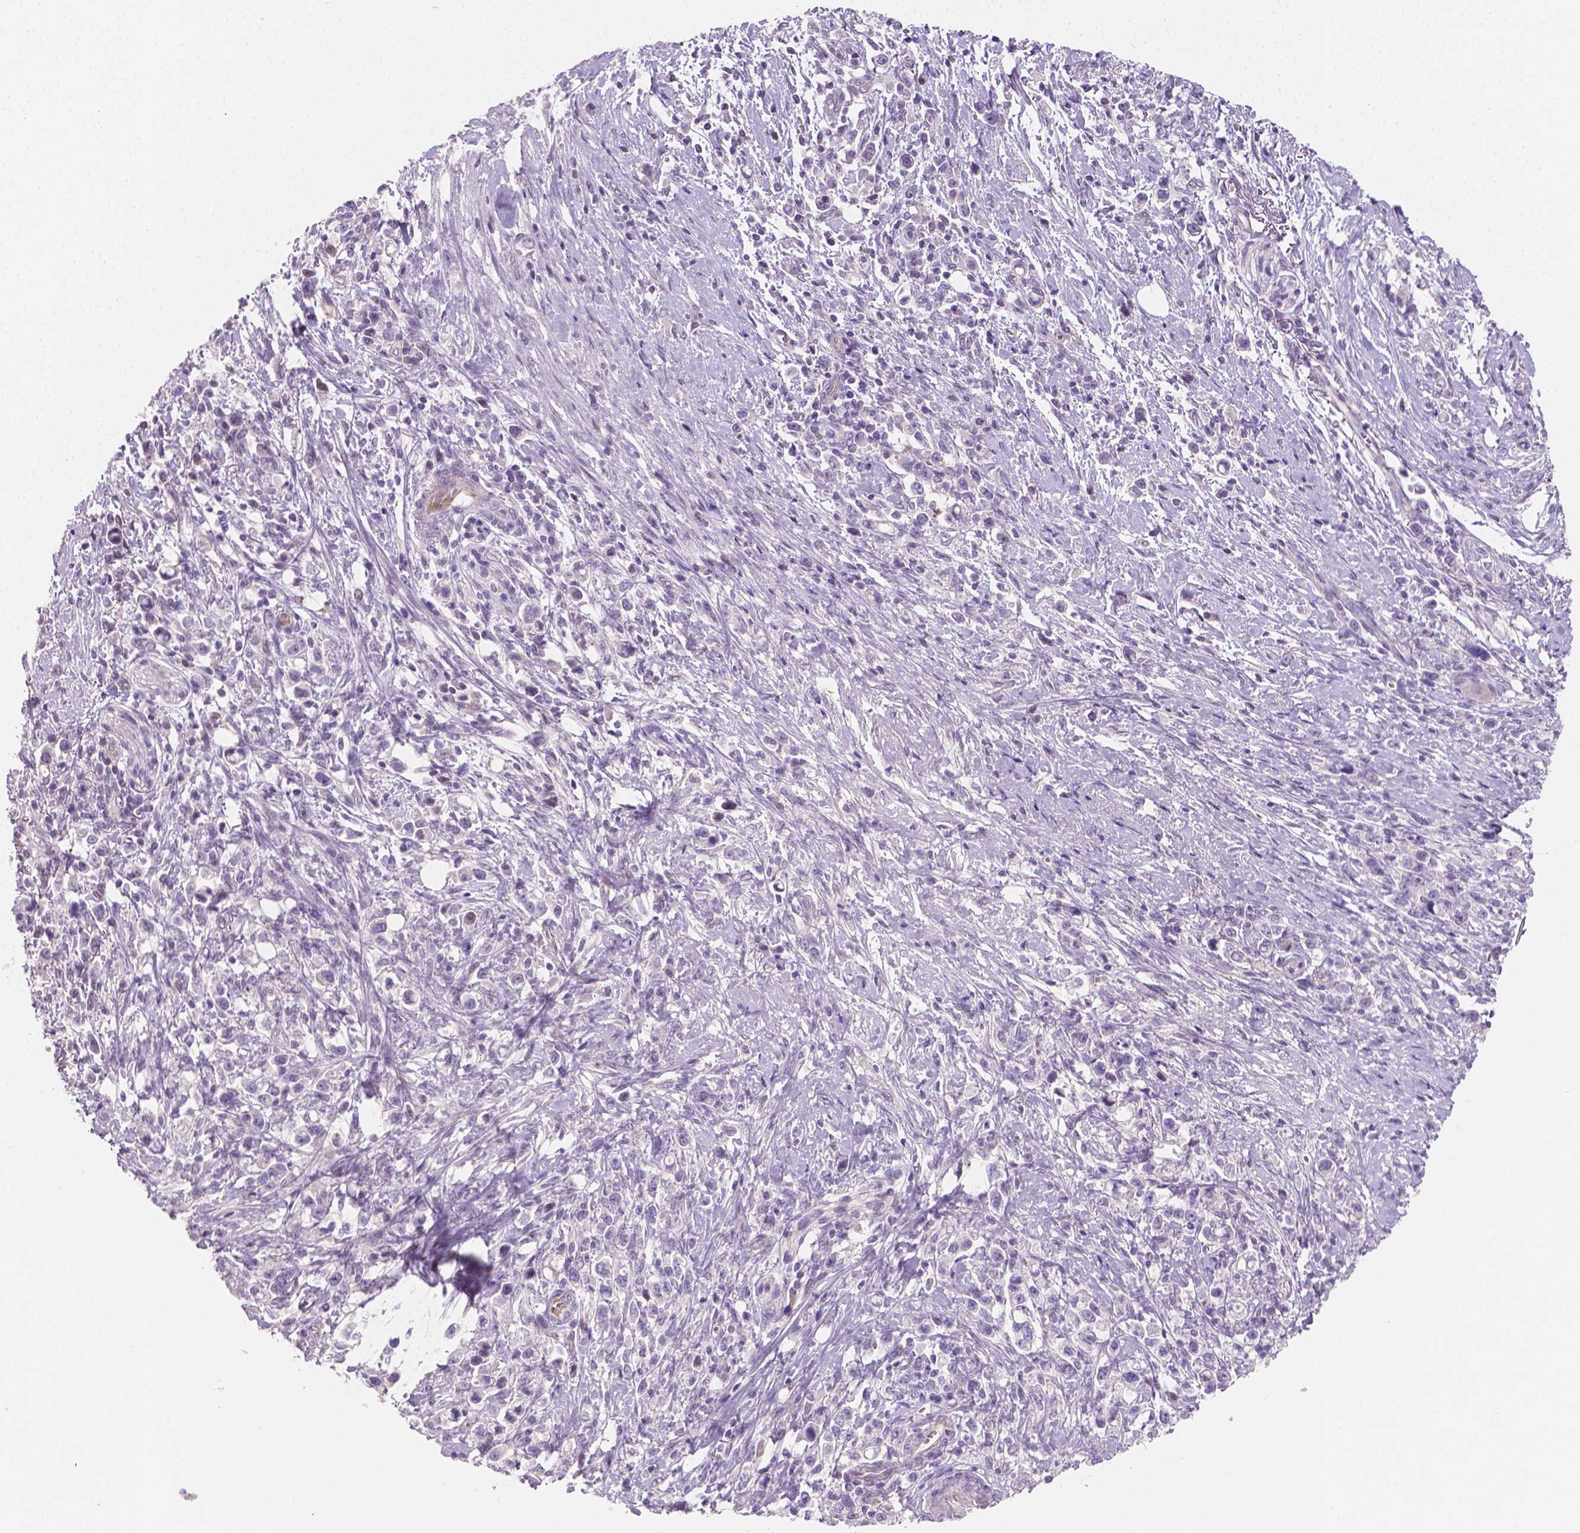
{"staining": {"intensity": "negative", "quantity": "none", "location": "none"}, "tissue": "stomach cancer", "cell_type": "Tumor cells", "image_type": "cancer", "snomed": [{"axis": "morphology", "description": "Adenocarcinoma, NOS"}, {"axis": "topography", "description": "Stomach"}], "caption": "High power microscopy photomicrograph of an immunohistochemistry histopathology image of stomach adenocarcinoma, revealing no significant staining in tumor cells.", "gene": "CLXN", "patient": {"sex": "male", "age": 63}}